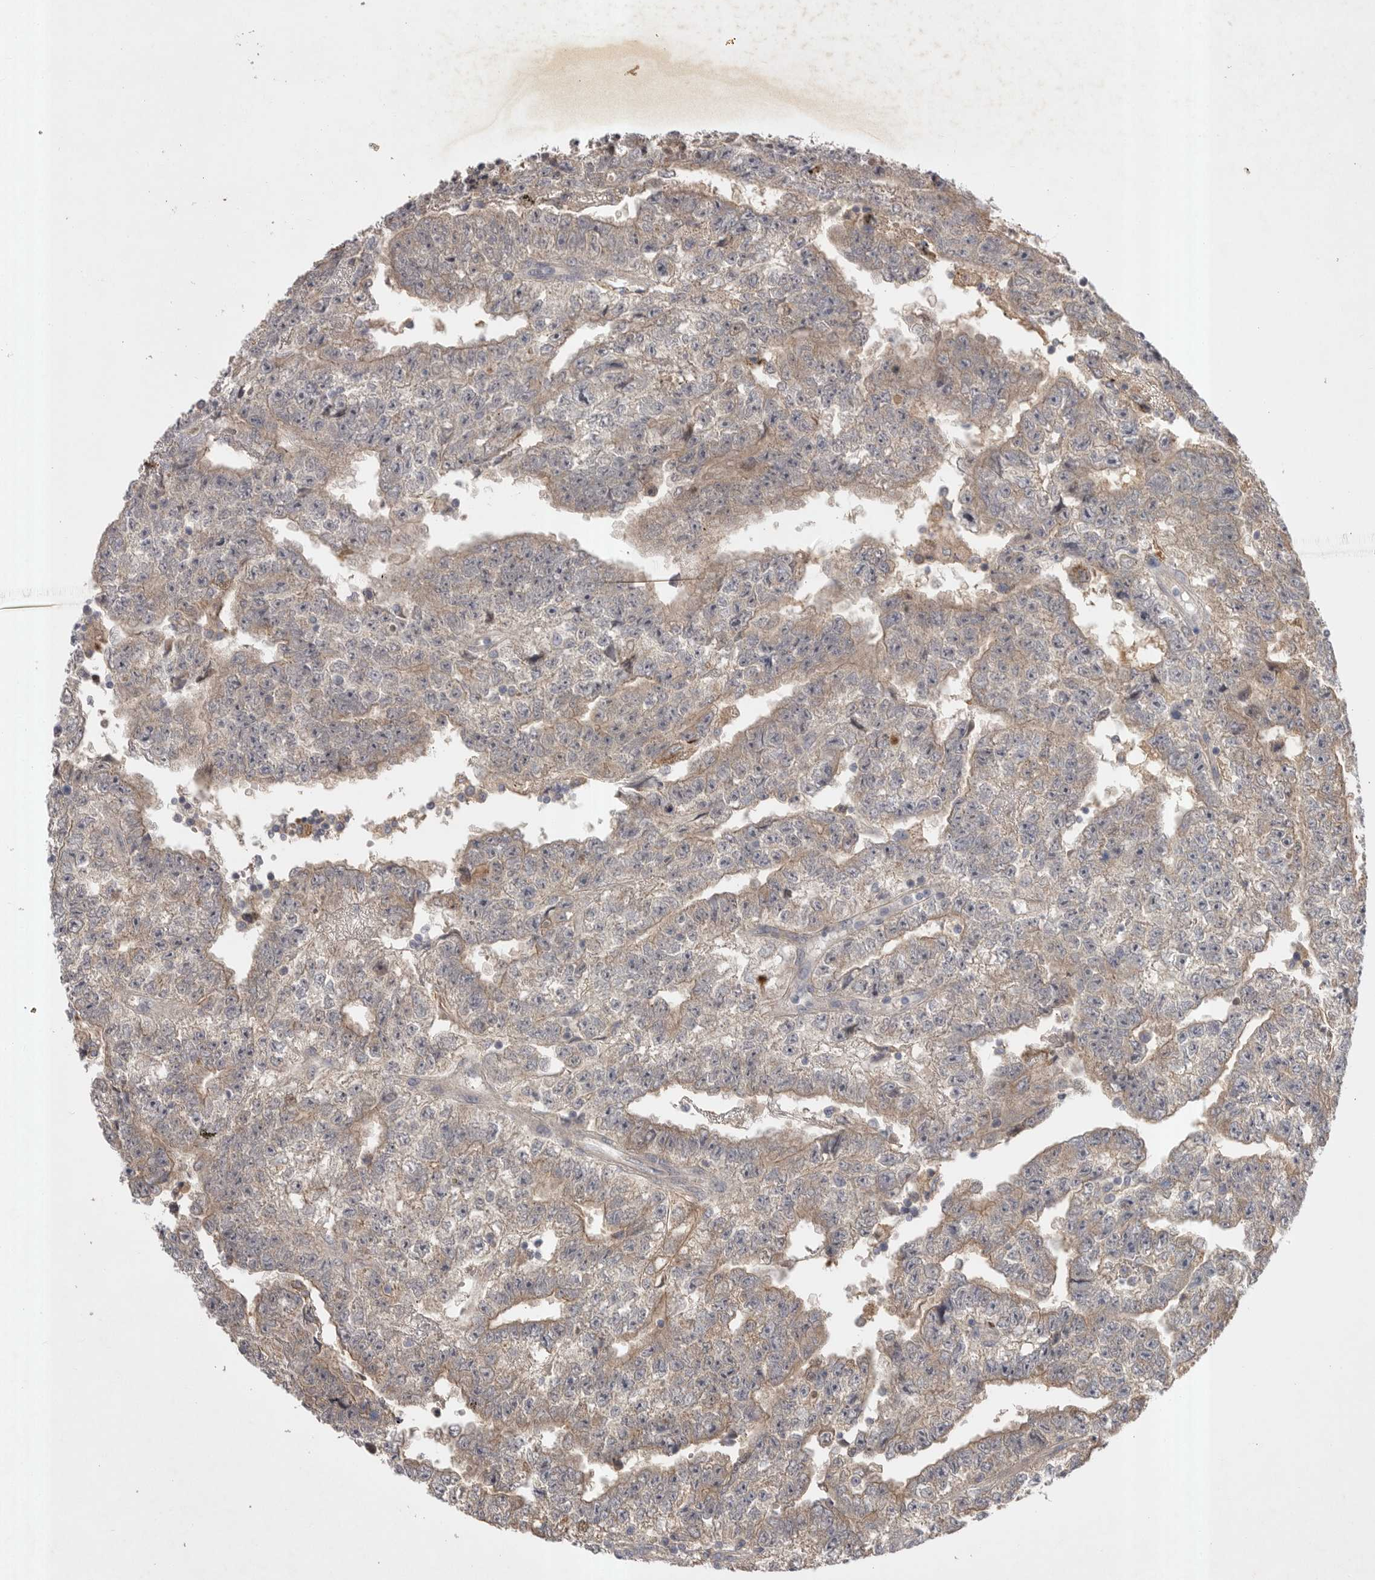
{"staining": {"intensity": "weak", "quantity": "<25%", "location": "cytoplasmic/membranous"}, "tissue": "testis cancer", "cell_type": "Tumor cells", "image_type": "cancer", "snomed": [{"axis": "morphology", "description": "Carcinoma, Embryonal, NOS"}, {"axis": "topography", "description": "Testis"}], "caption": "Protein analysis of testis cancer shows no significant expression in tumor cells. The staining was performed using DAB (3,3'-diaminobenzidine) to visualize the protein expression in brown, while the nuclei were stained in blue with hematoxylin (Magnification: 20x).", "gene": "DHDDS", "patient": {"sex": "male", "age": 25}}